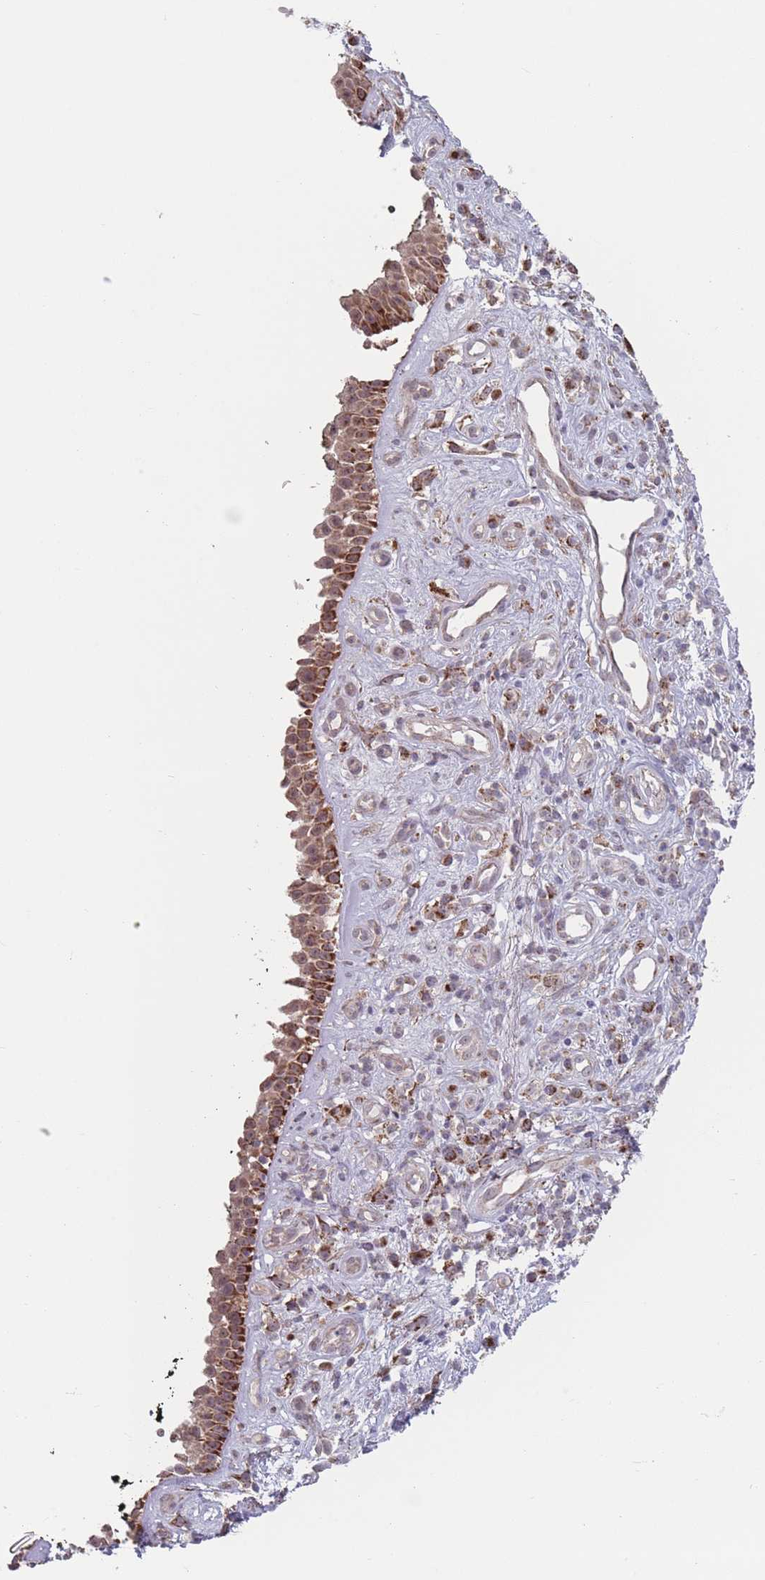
{"staining": {"intensity": "moderate", "quantity": ">75%", "location": "cytoplasmic/membranous"}, "tissue": "nasopharynx", "cell_type": "Respiratory epithelial cells", "image_type": "normal", "snomed": [{"axis": "morphology", "description": "Normal tissue, NOS"}, {"axis": "morphology", "description": "Squamous cell carcinoma, NOS"}, {"axis": "topography", "description": "Nasopharynx"}, {"axis": "topography", "description": "Head-Neck"}], "caption": "Immunohistochemical staining of benign nasopharynx exhibits medium levels of moderate cytoplasmic/membranous staining in about >75% of respiratory epithelial cells.", "gene": "OR10Q1", "patient": {"sex": "male", "age": 85}}